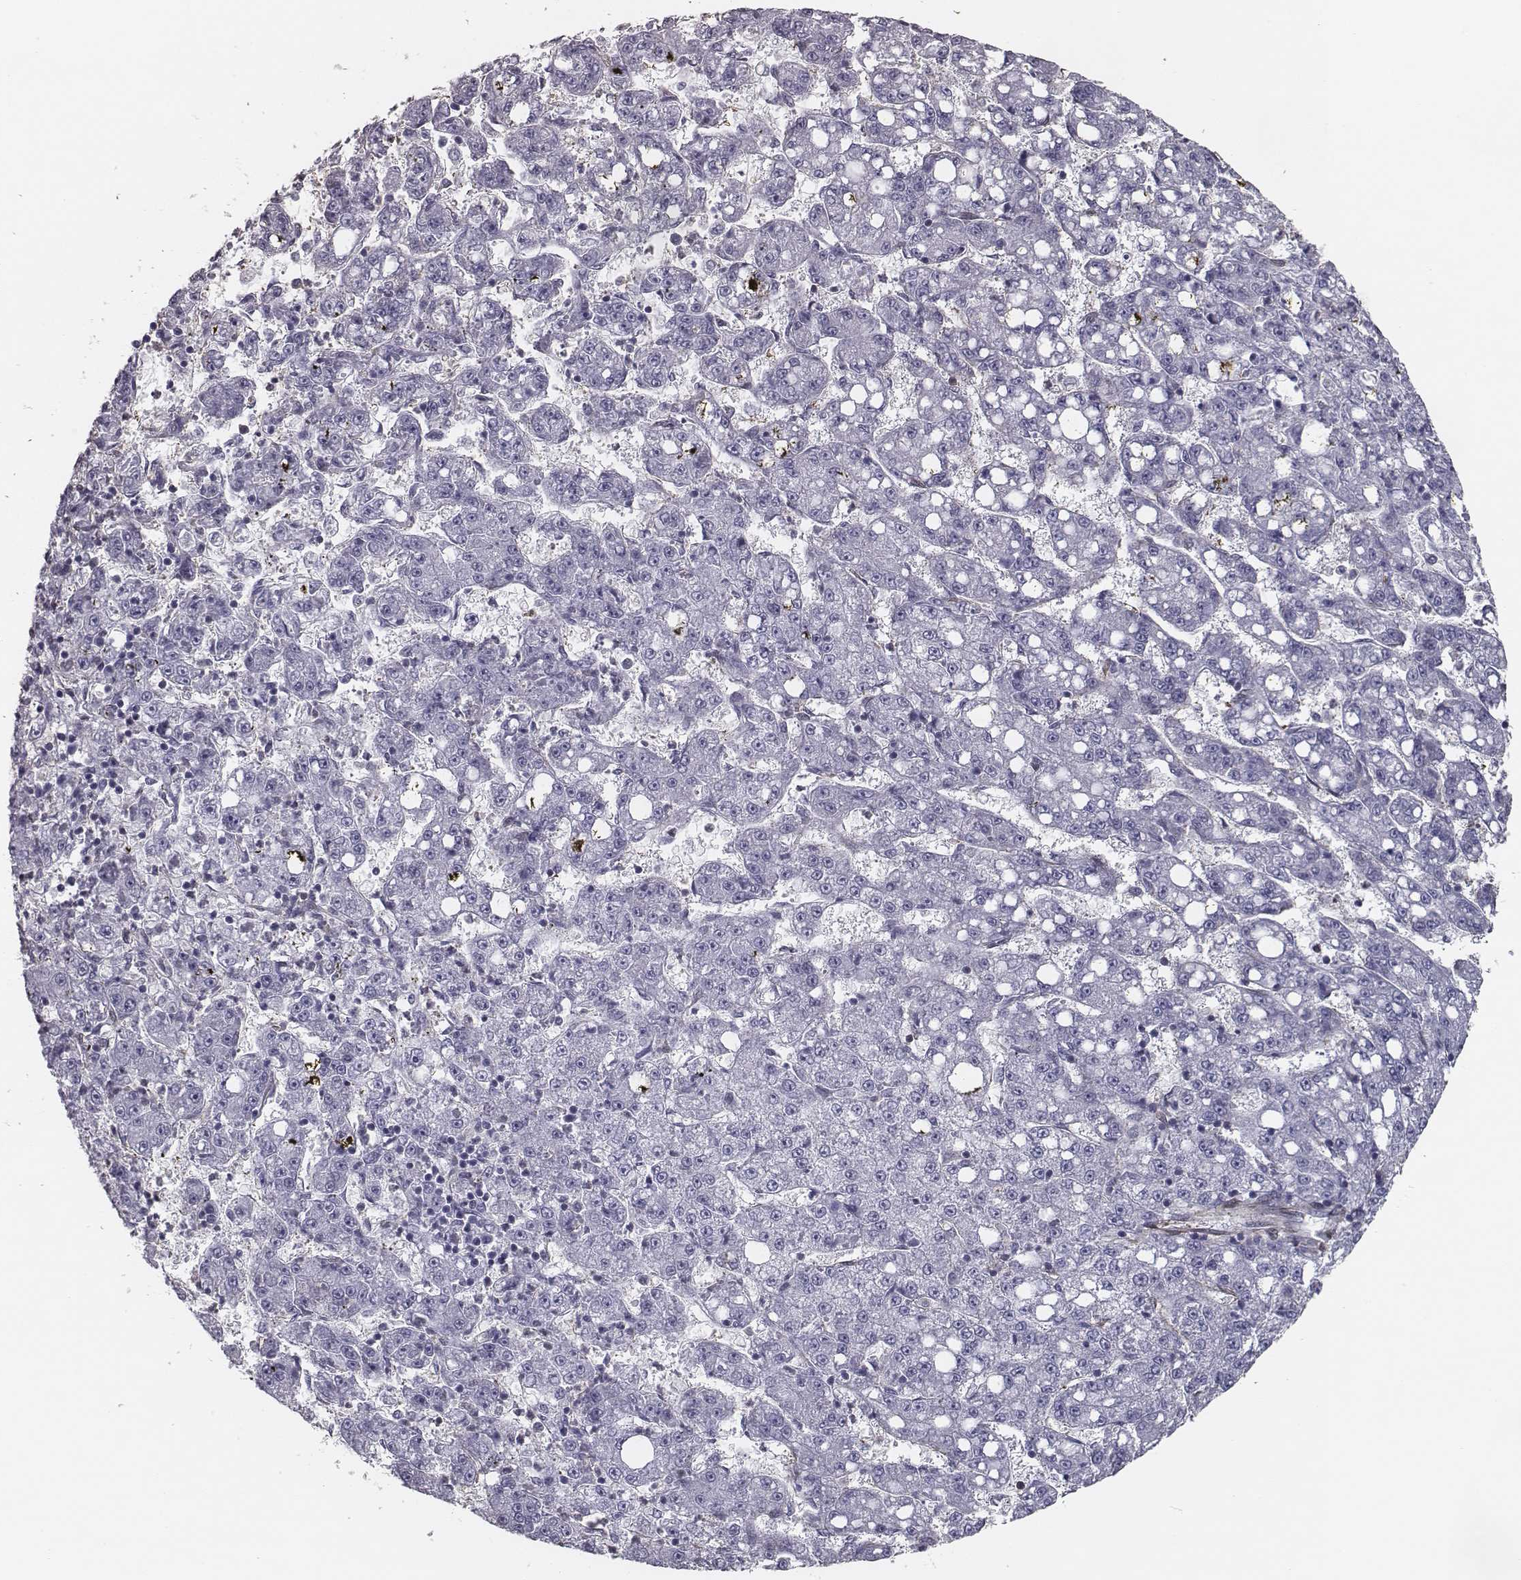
{"staining": {"intensity": "negative", "quantity": "none", "location": "none"}, "tissue": "liver cancer", "cell_type": "Tumor cells", "image_type": "cancer", "snomed": [{"axis": "morphology", "description": "Carcinoma, Hepatocellular, NOS"}, {"axis": "topography", "description": "Liver"}], "caption": "Immunohistochemistry image of liver cancer (hepatocellular carcinoma) stained for a protein (brown), which demonstrates no expression in tumor cells.", "gene": "ISYNA1", "patient": {"sex": "female", "age": 65}}